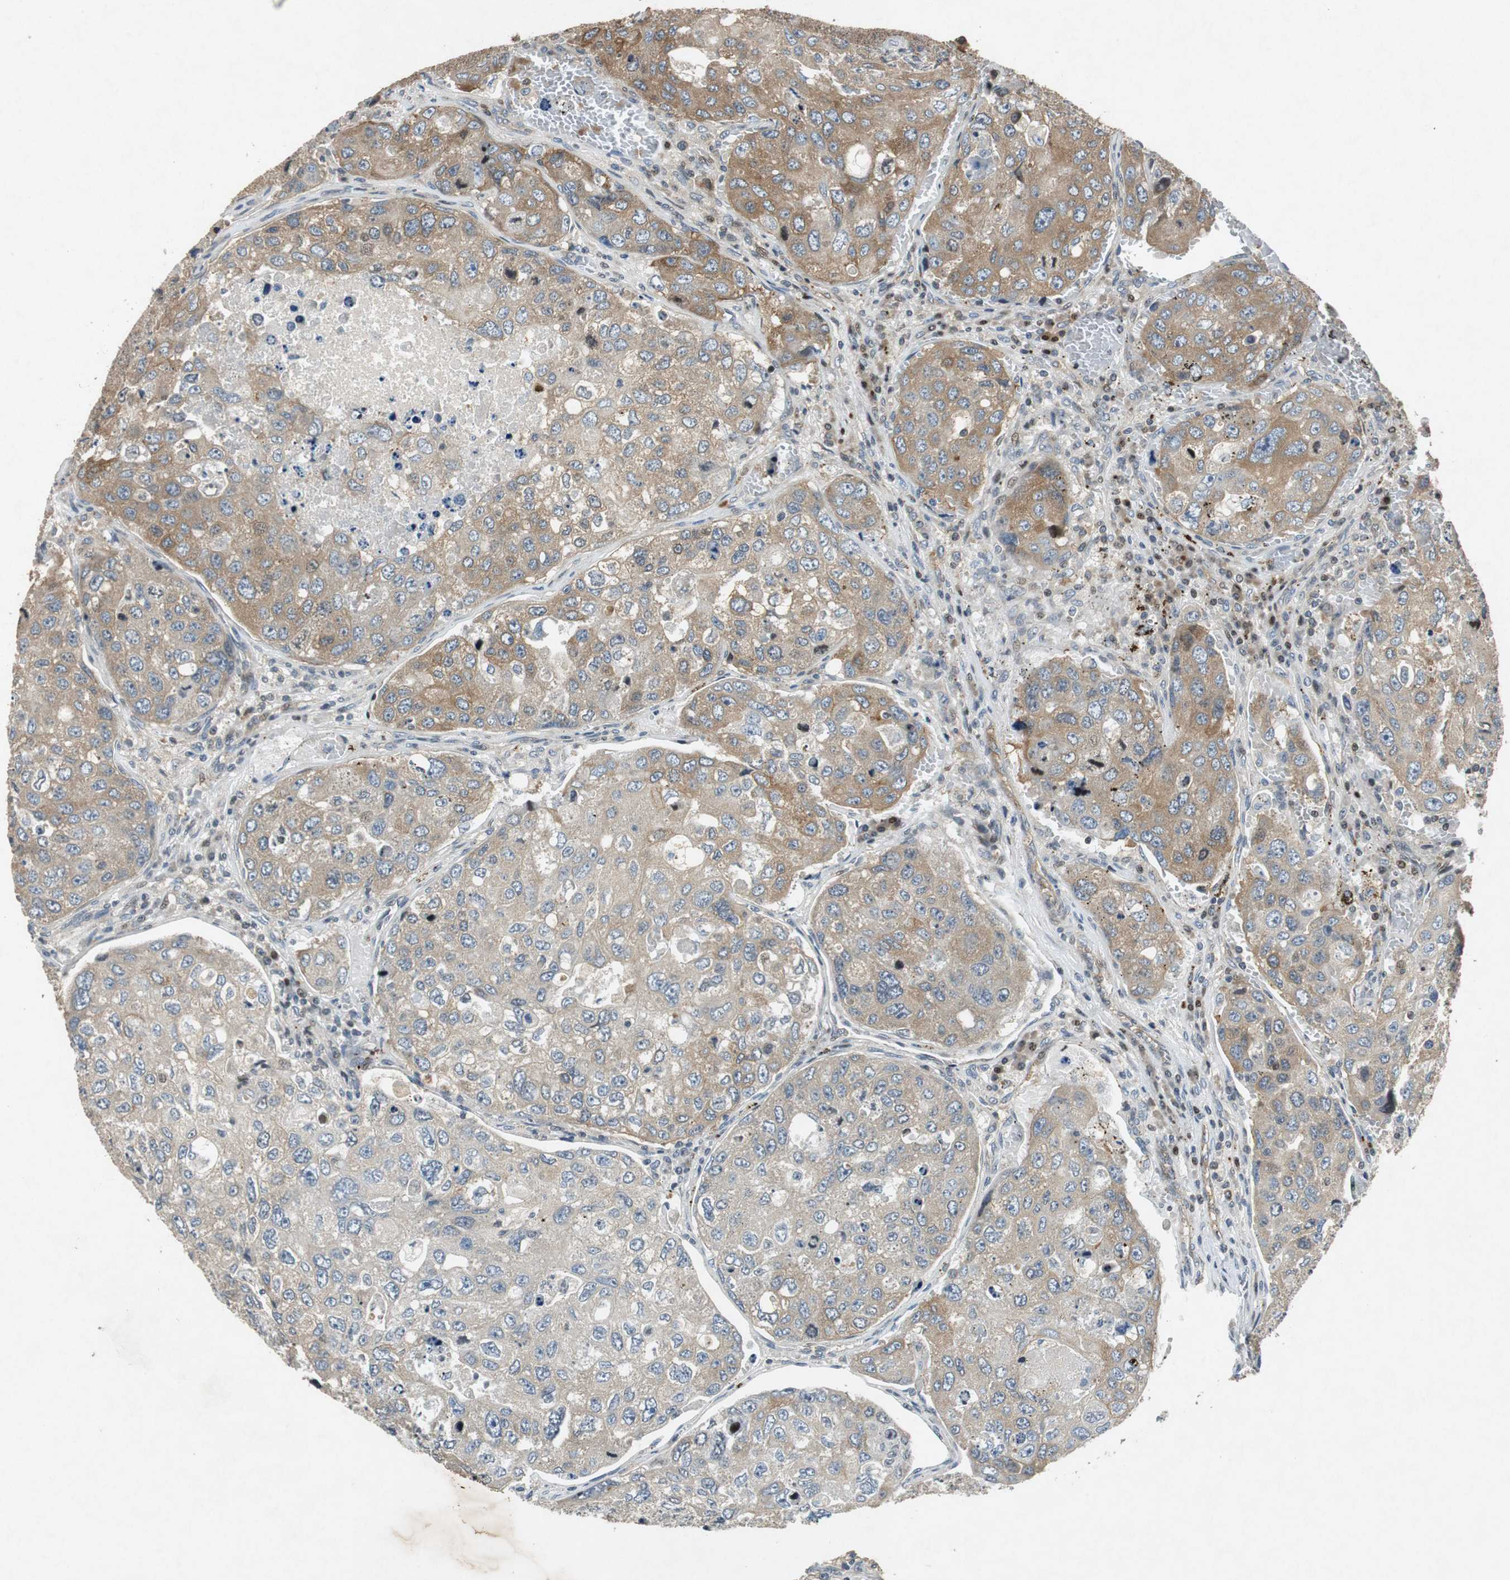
{"staining": {"intensity": "strong", "quantity": "25%-75%", "location": "cytoplasmic/membranous"}, "tissue": "urothelial cancer", "cell_type": "Tumor cells", "image_type": "cancer", "snomed": [{"axis": "morphology", "description": "Urothelial carcinoma, High grade"}, {"axis": "topography", "description": "Lymph node"}, {"axis": "topography", "description": "Urinary bladder"}], "caption": "A high amount of strong cytoplasmic/membranous positivity is present in about 25%-75% of tumor cells in high-grade urothelial carcinoma tissue. The staining was performed using DAB, with brown indicating positive protein expression. Nuclei are stained blue with hematoxylin.", "gene": "TUBA4A", "patient": {"sex": "male", "age": 51}}